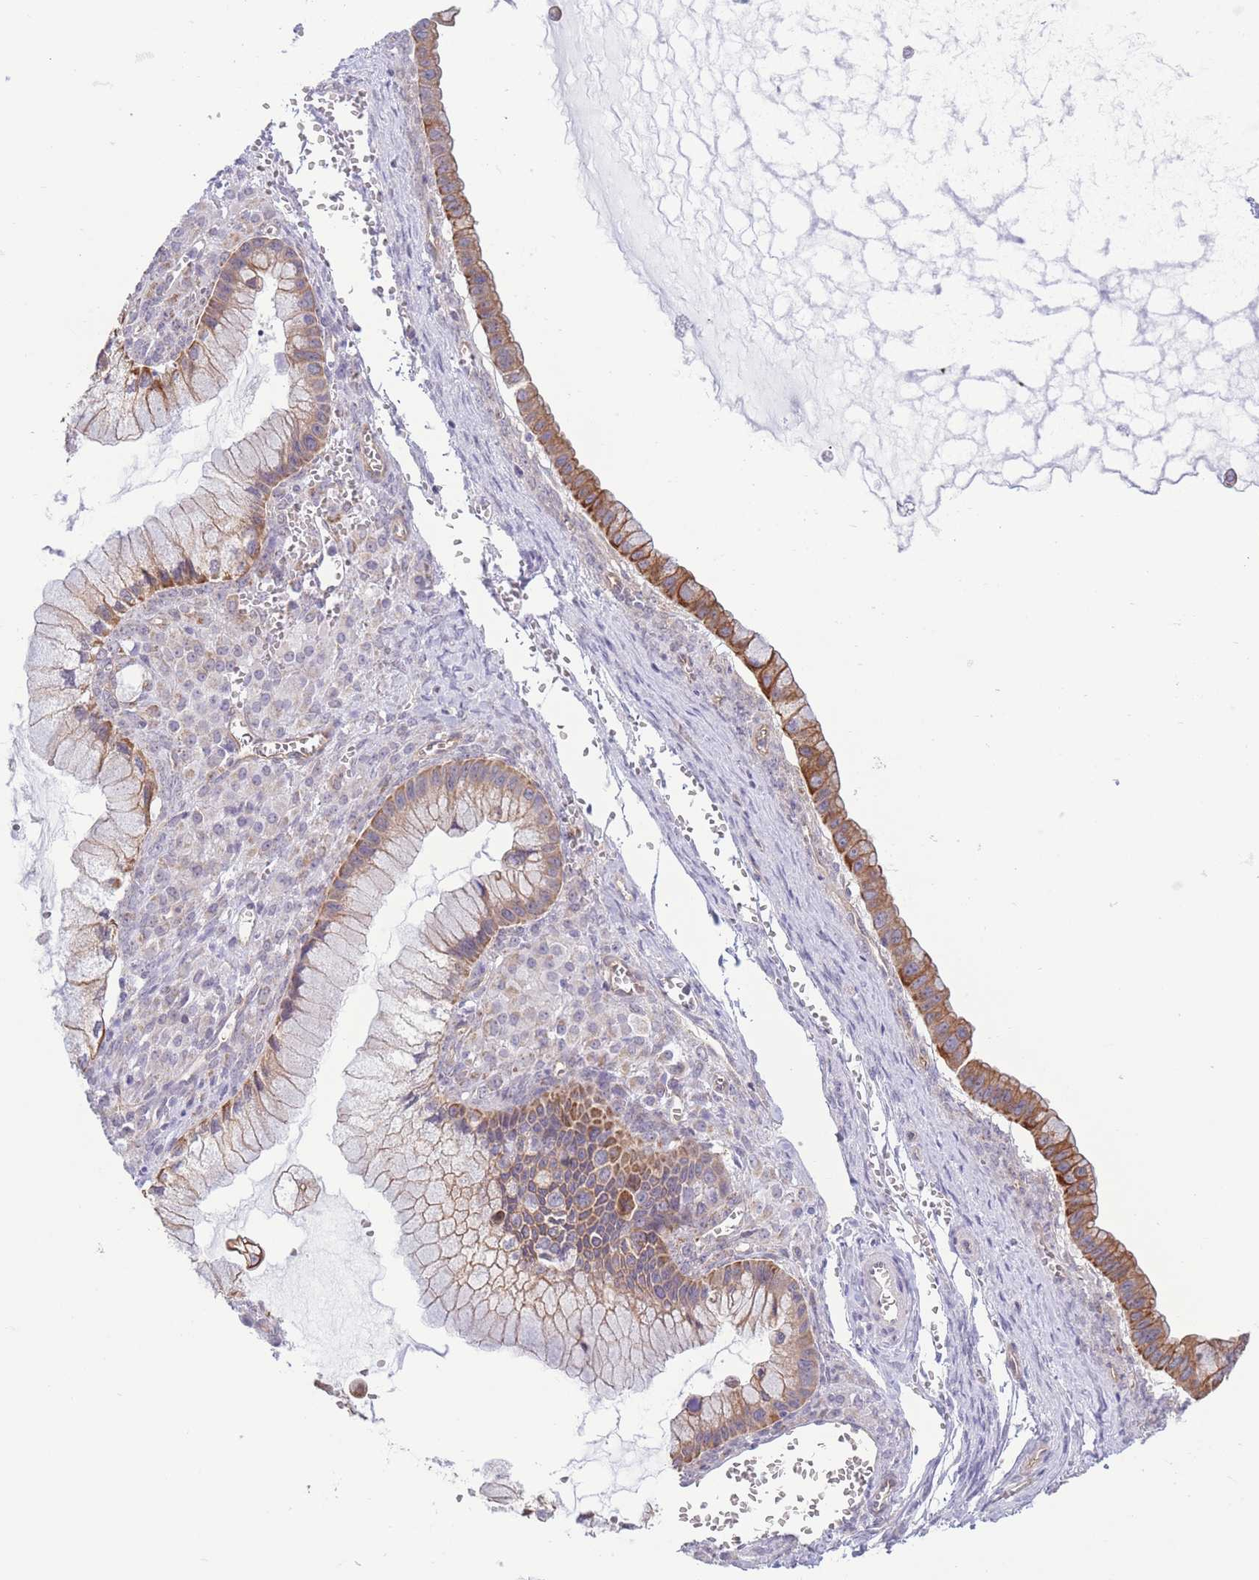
{"staining": {"intensity": "moderate", "quantity": ">75%", "location": "cytoplasmic/membranous"}, "tissue": "ovarian cancer", "cell_type": "Tumor cells", "image_type": "cancer", "snomed": [{"axis": "morphology", "description": "Cystadenocarcinoma, mucinous, NOS"}, {"axis": "topography", "description": "Ovary"}], "caption": "Protein expression analysis of ovarian mucinous cystadenocarcinoma displays moderate cytoplasmic/membranous positivity in approximately >75% of tumor cells. Immunohistochemistry stains the protein of interest in brown and the nuclei are stained blue.", "gene": "MRPS31", "patient": {"sex": "female", "age": 59}}